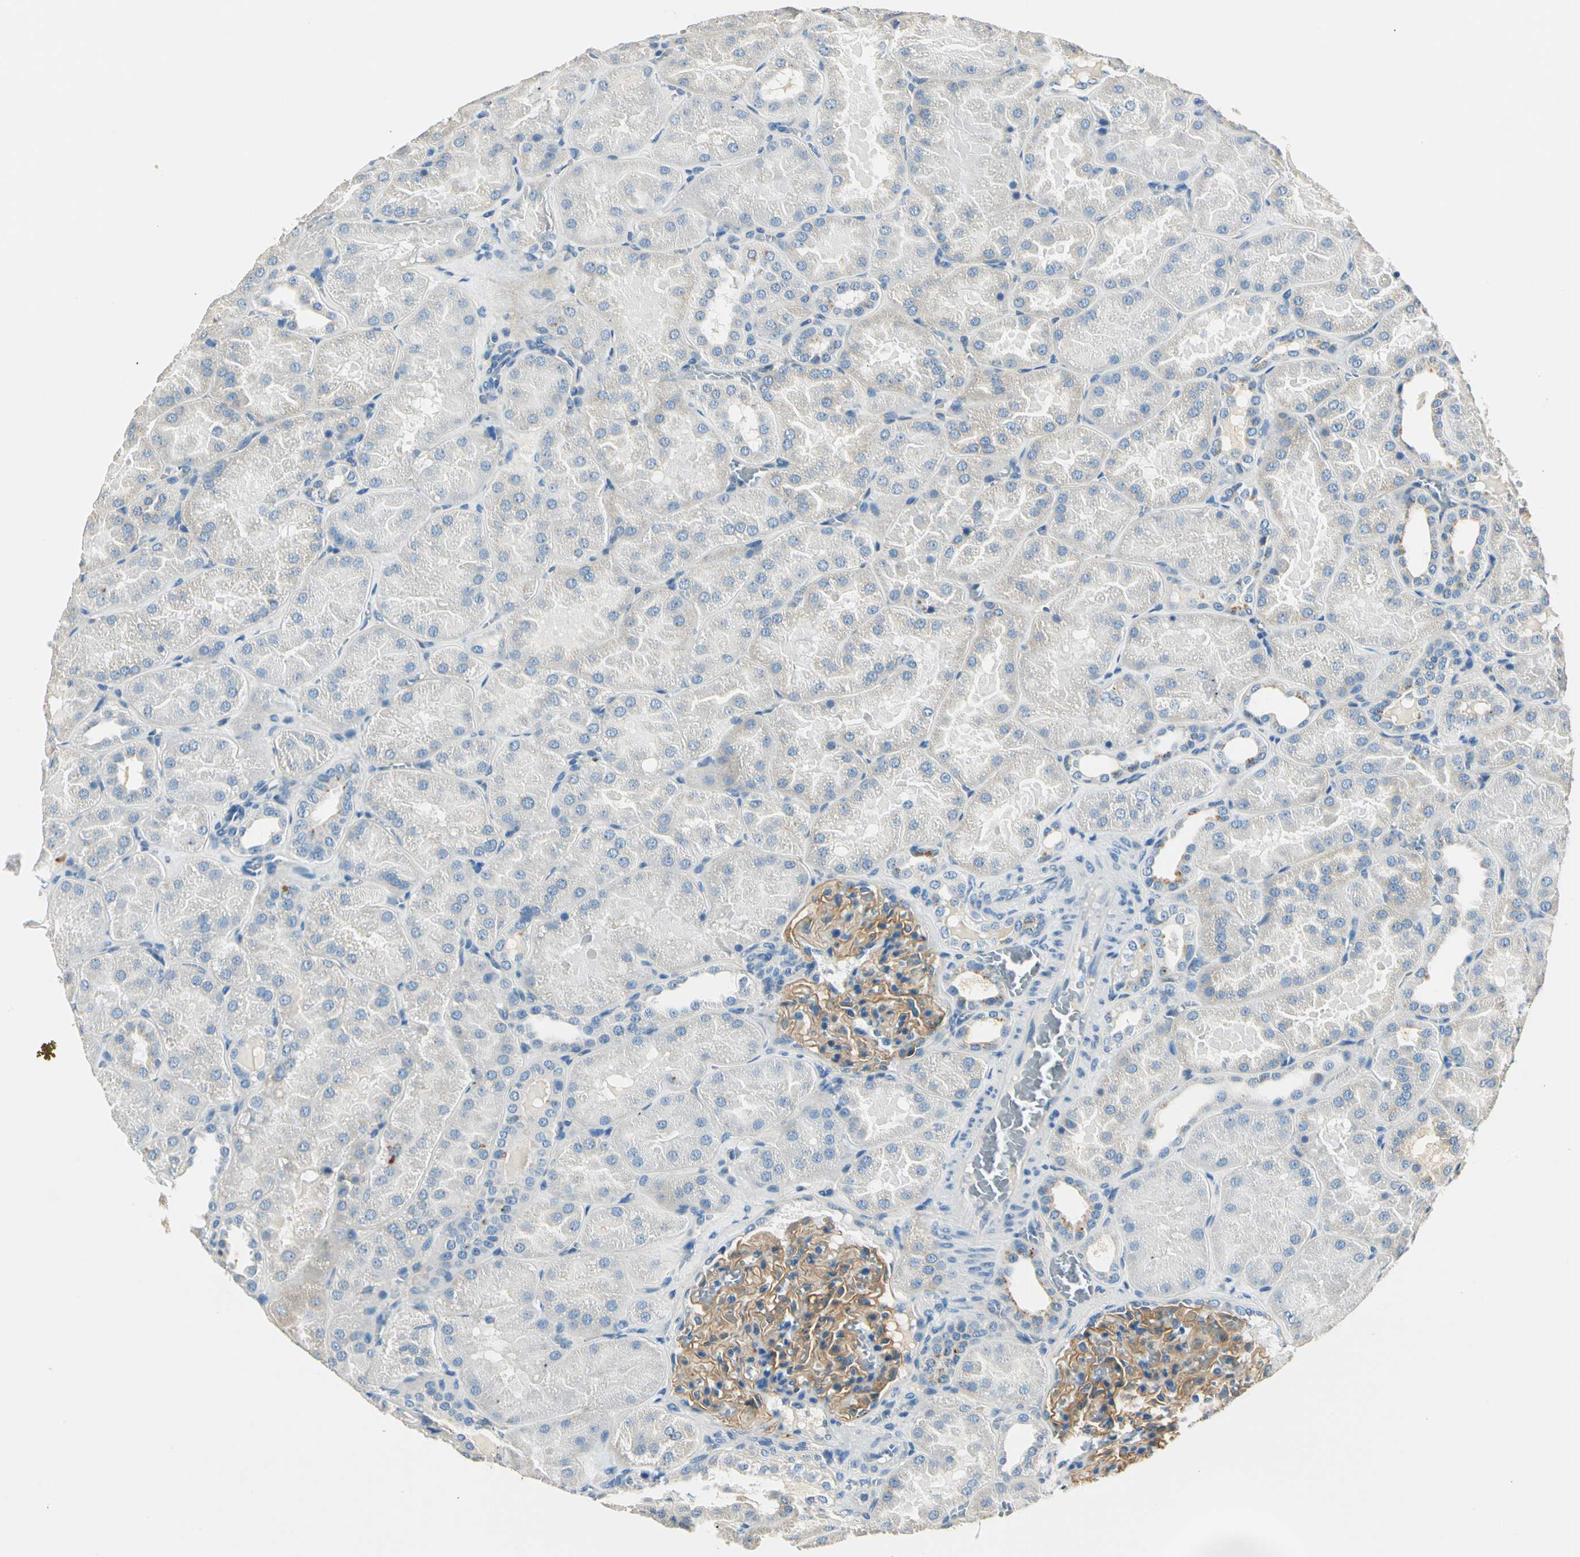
{"staining": {"intensity": "moderate", "quantity": ">75%", "location": "cytoplasmic/membranous"}, "tissue": "kidney", "cell_type": "Cells in glomeruli", "image_type": "normal", "snomed": [{"axis": "morphology", "description": "Normal tissue, NOS"}, {"axis": "topography", "description": "Kidney"}], "caption": "Immunohistochemistry (IHC) histopathology image of benign kidney stained for a protein (brown), which displays medium levels of moderate cytoplasmic/membranous positivity in approximately >75% of cells in glomeruli.", "gene": "TGFBR3", "patient": {"sex": "male", "age": 28}}